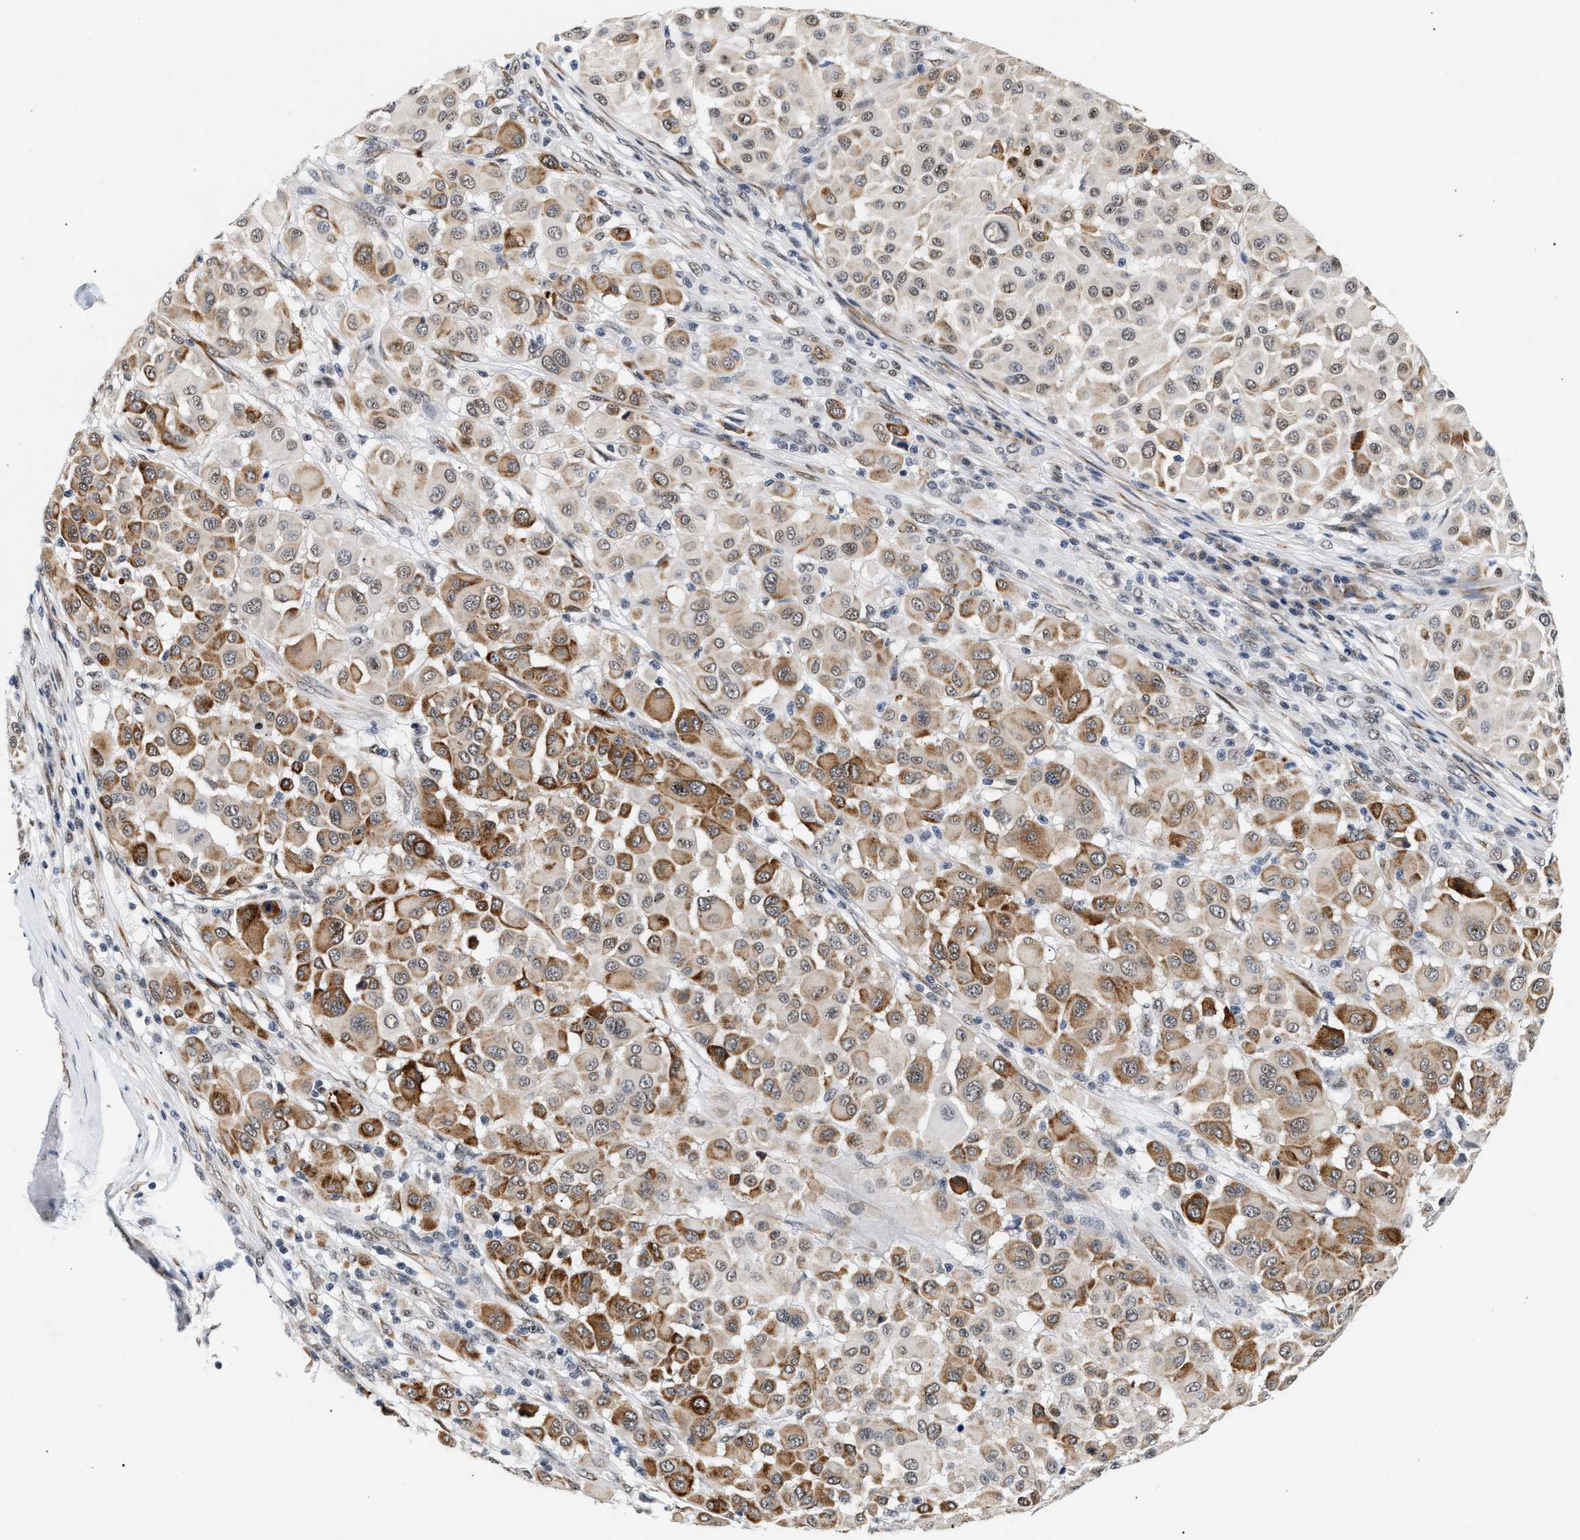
{"staining": {"intensity": "moderate", "quantity": "25%-75%", "location": "cytoplasmic/membranous,nuclear"}, "tissue": "melanoma", "cell_type": "Tumor cells", "image_type": "cancer", "snomed": [{"axis": "morphology", "description": "Malignant melanoma, Metastatic site"}, {"axis": "topography", "description": "Soft tissue"}], "caption": "Human melanoma stained for a protein (brown) shows moderate cytoplasmic/membranous and nuclear positive staining in approximately 25%-75% of tumor cells.", "gene": "THOC1", "patient": {"sex": "male", "age": 41}}